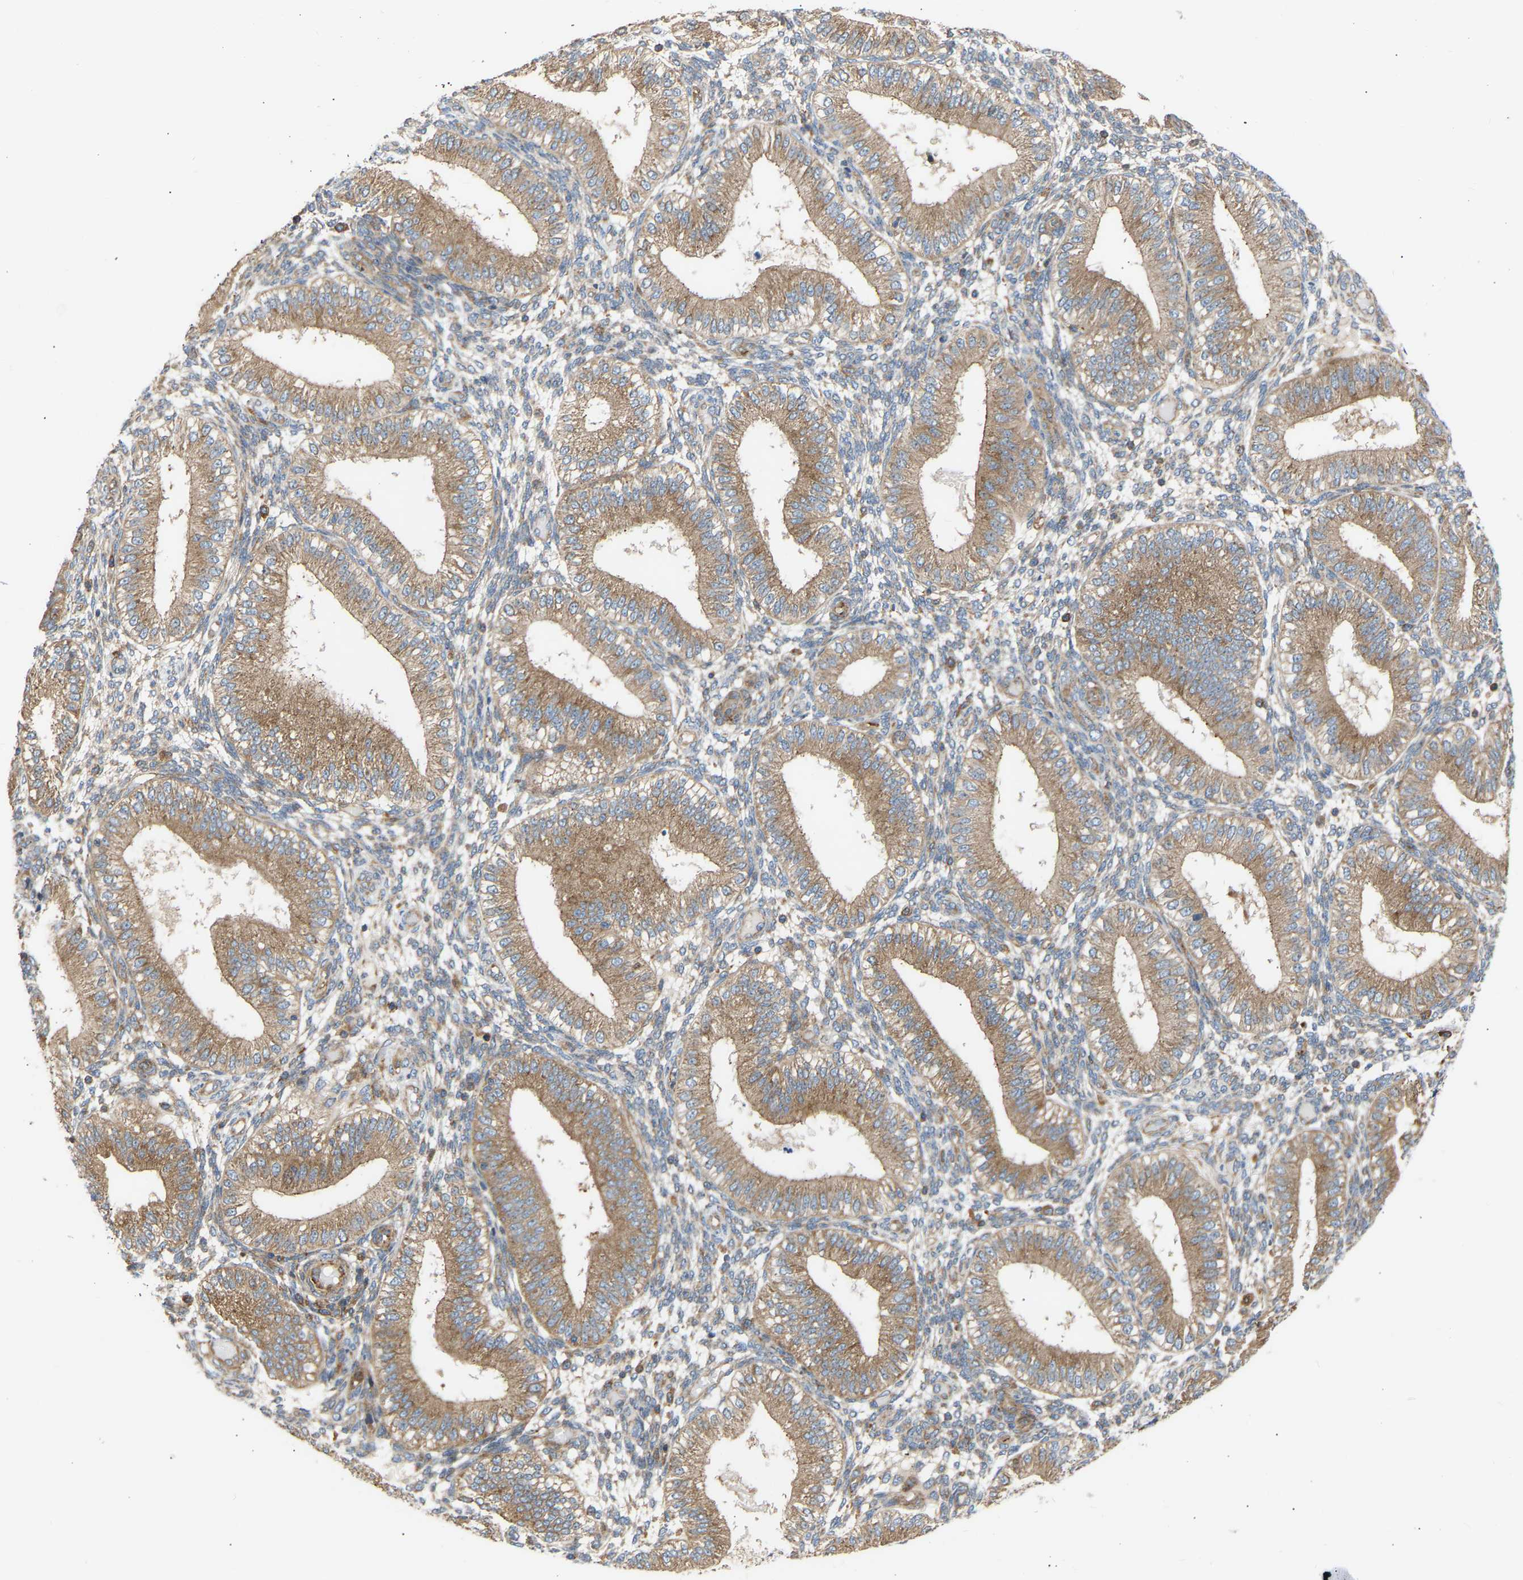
{"staining": {"intensity": "negative", "quantity": "none", "location": "none"}, "tissue": "endometrium", "cell_type": "Cells in endometrial stroma", "image_type": "normal", "snomed": [{"axis": "morphology", "description": "Normal tissue, NOS"}, {"axis": "topography", "description": "Endometrium"}], "caption": "The IHC micrograph has no significant expression in cells in endometrial stroma of endometrium. (DAB (3,3'-diaminobenzidine) IHC visualized using brightfield microscopy, high magnification).", "gene": "GCN1", "patient": {"sex": "female", "age": 39}}